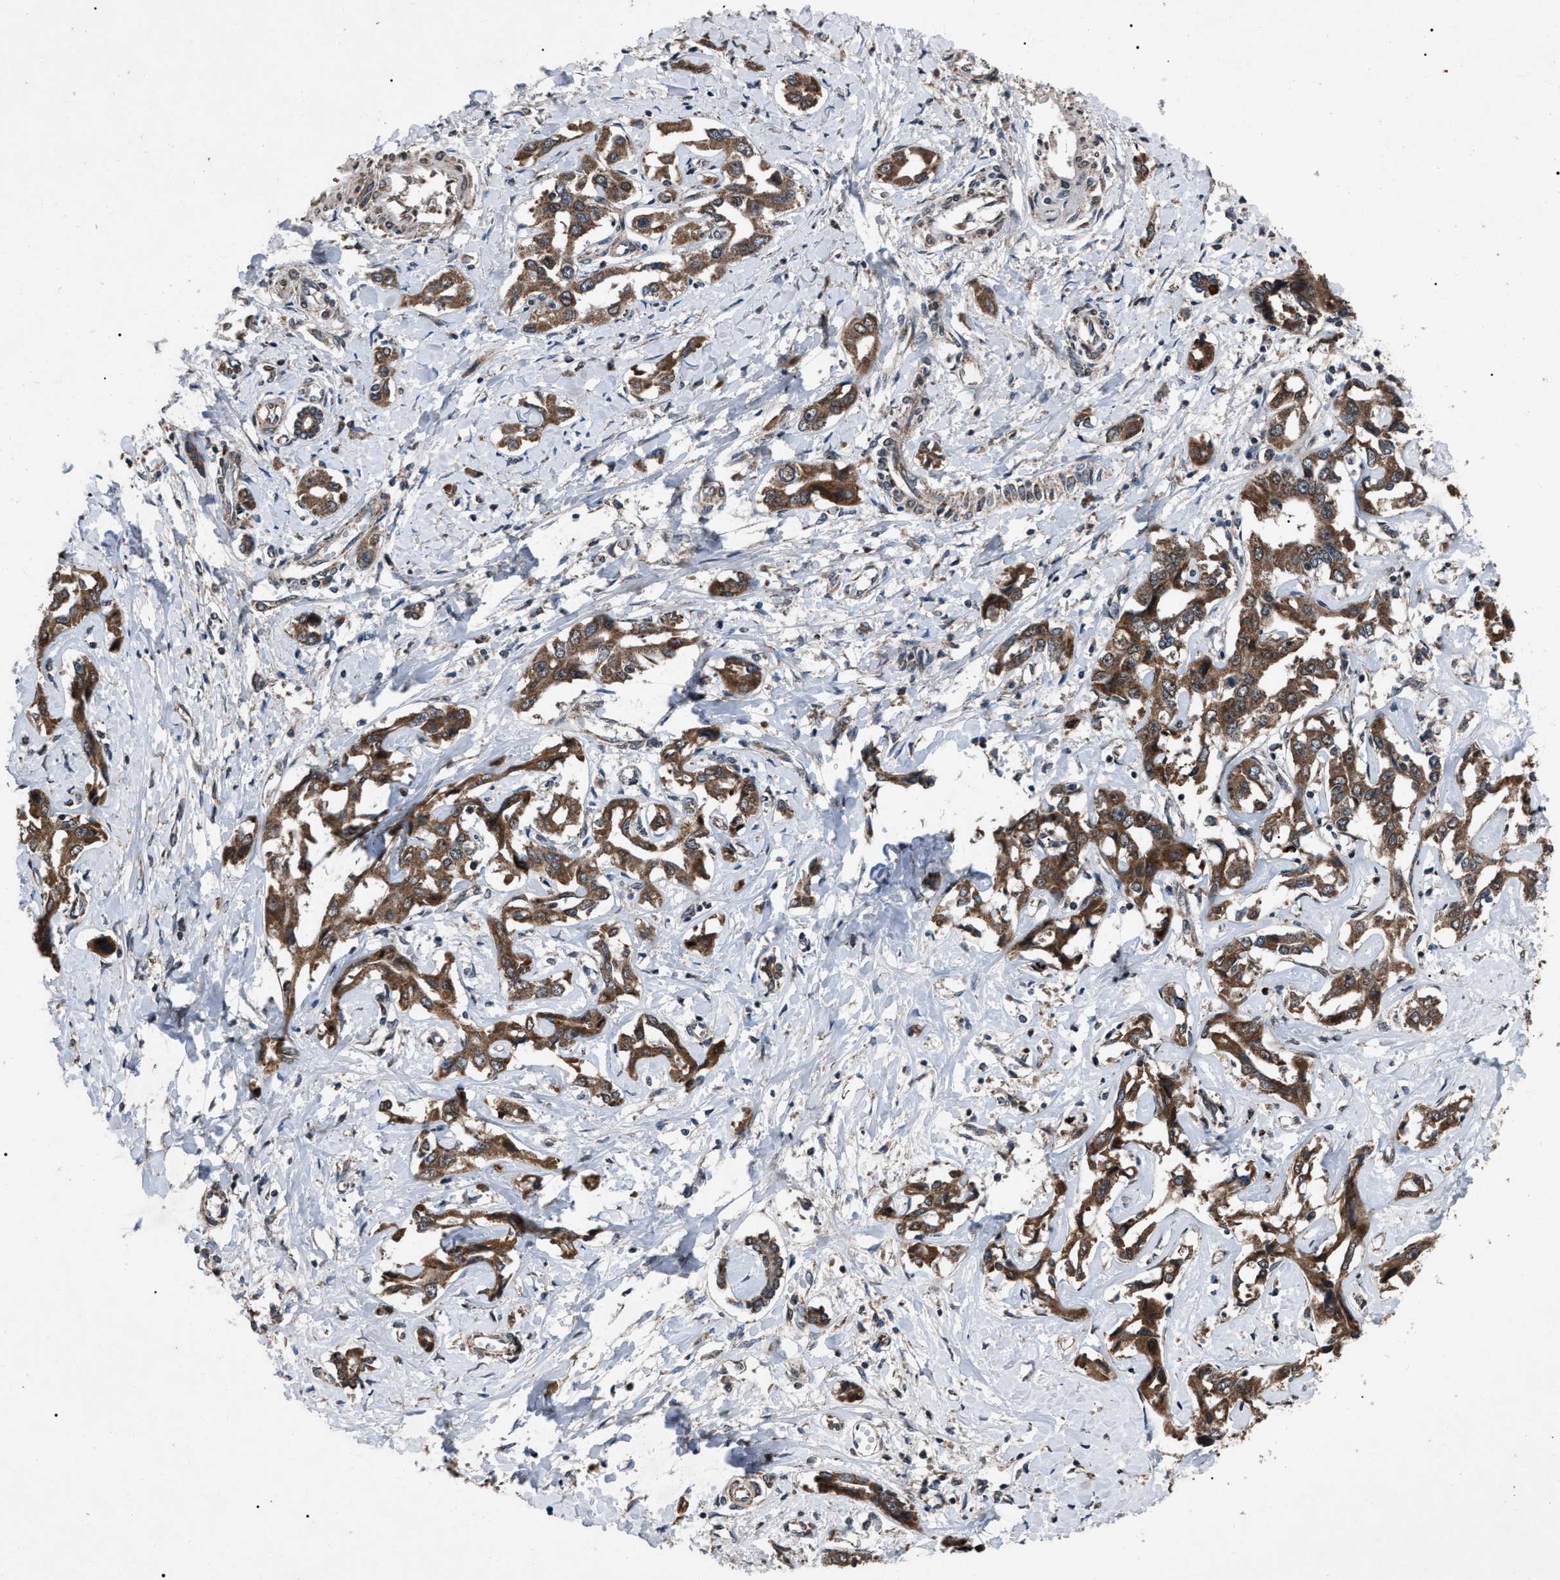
{"staining": {"intensity": "strong", "quantity": ">75%", "location": "cytoplasmic/membranous"}, "tissue": "liver cancer", "cell_type": "Tumor cells", "image_type": "cancer", "snomed": [{"axis": "morphology", "description": "Cholangiocarcinoma"}, {"axis": "topography", "description": "Liver"}], "caption": "IHC (DAB) staining of liver cholangiocarcinoma exhibits strong cytoplasmic/membranous protein expression in approximately >75% of tumor cells. (Brightfield microscopy of DAB IHC at high magnification).", "gene": "ZFAND2A", "patient": {"sex": "male", "age": 59}}